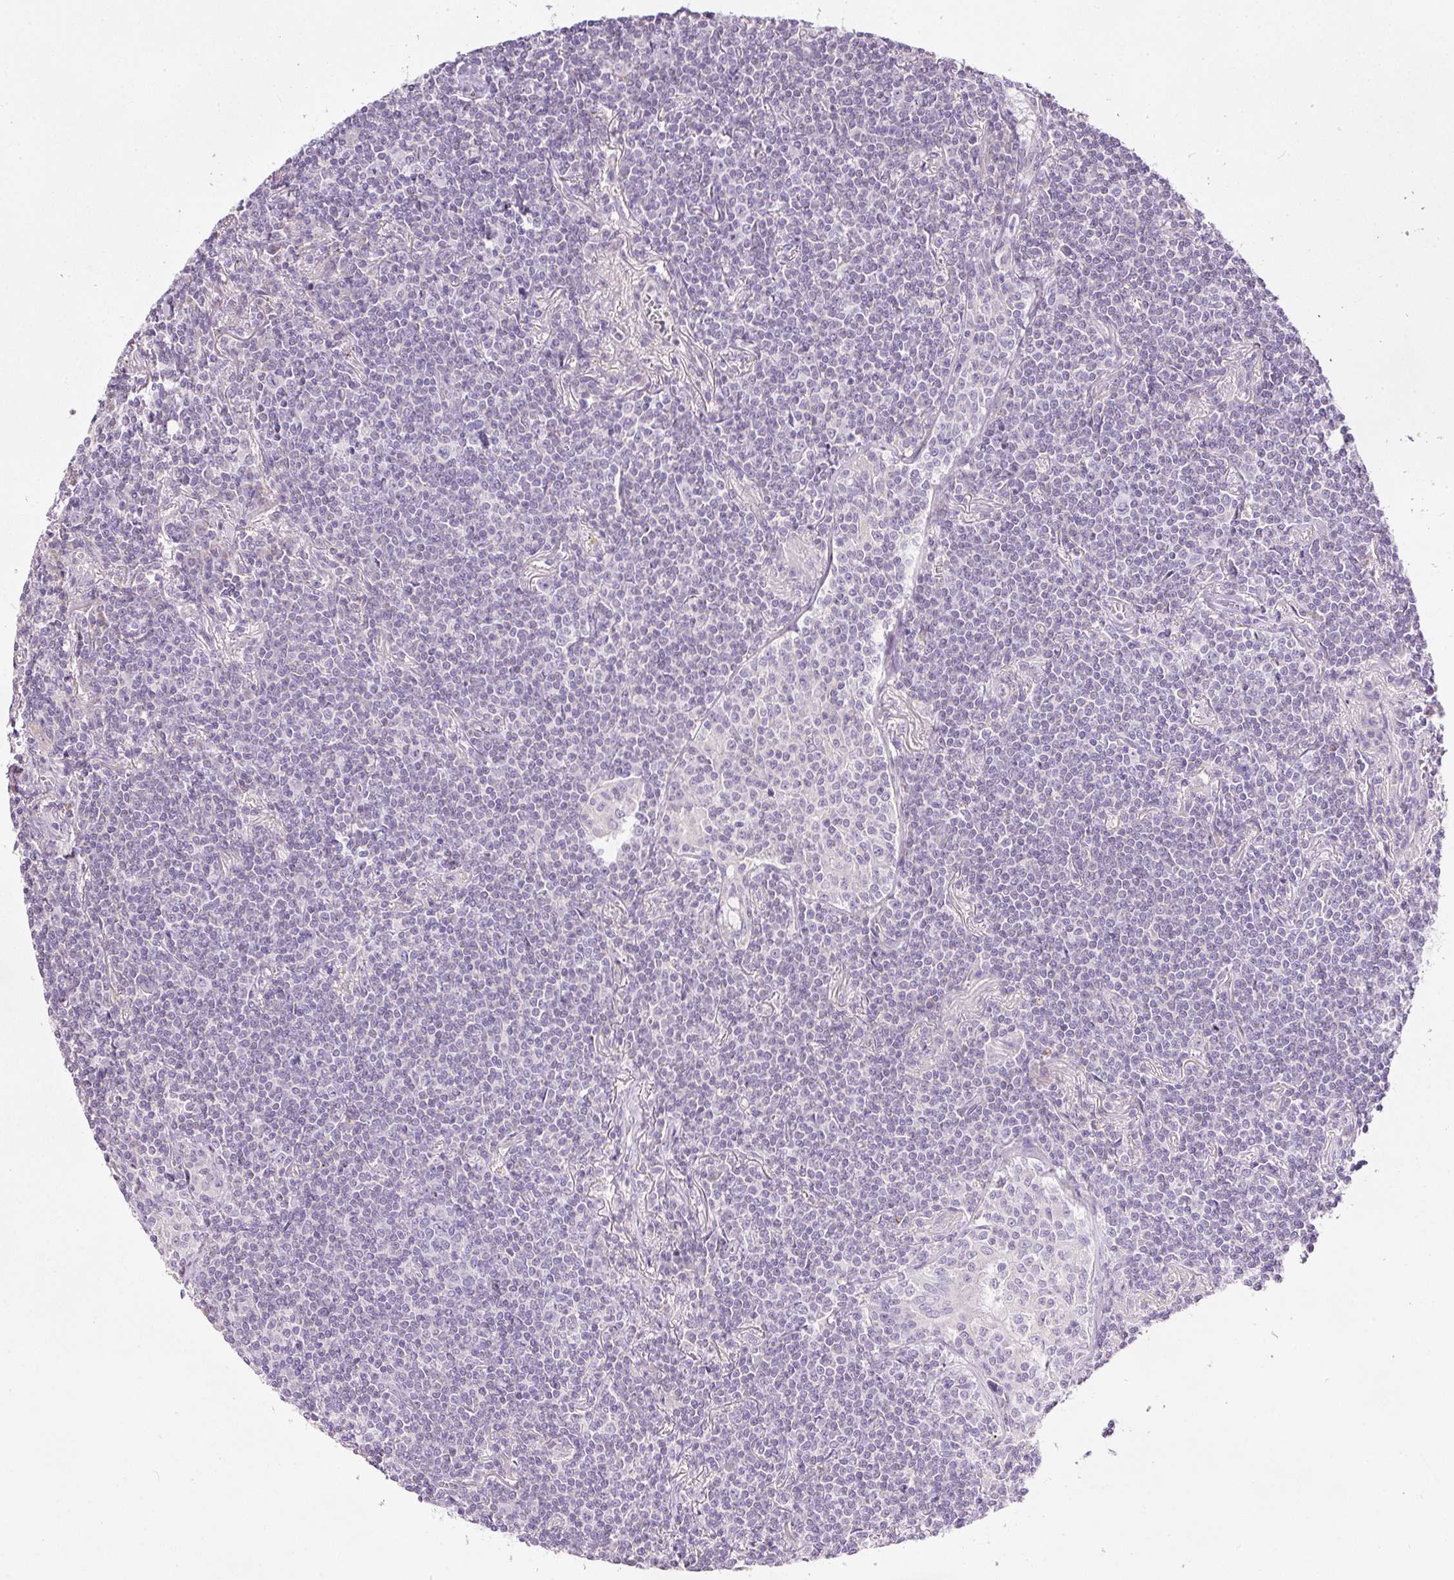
{"staining": {"intensity": "negative", "quantity": "none", "location": "none"}, "tissue": "lymphoma", "cell_type": "Tumor cells", "image_type": "cancer", "snomed": [{"axis": "morphology", "description": "Malignant lymphoma, non-Hodgkin's type, Low grade"}, {"axis": "topography", "description": "Lung"}], "caption": "Lymphoma was stained to show a protein in brown. There is no significant positivity in tumor cells.", "gene": "KPNA5", "patient": {"sex": "female", "age": 71}}